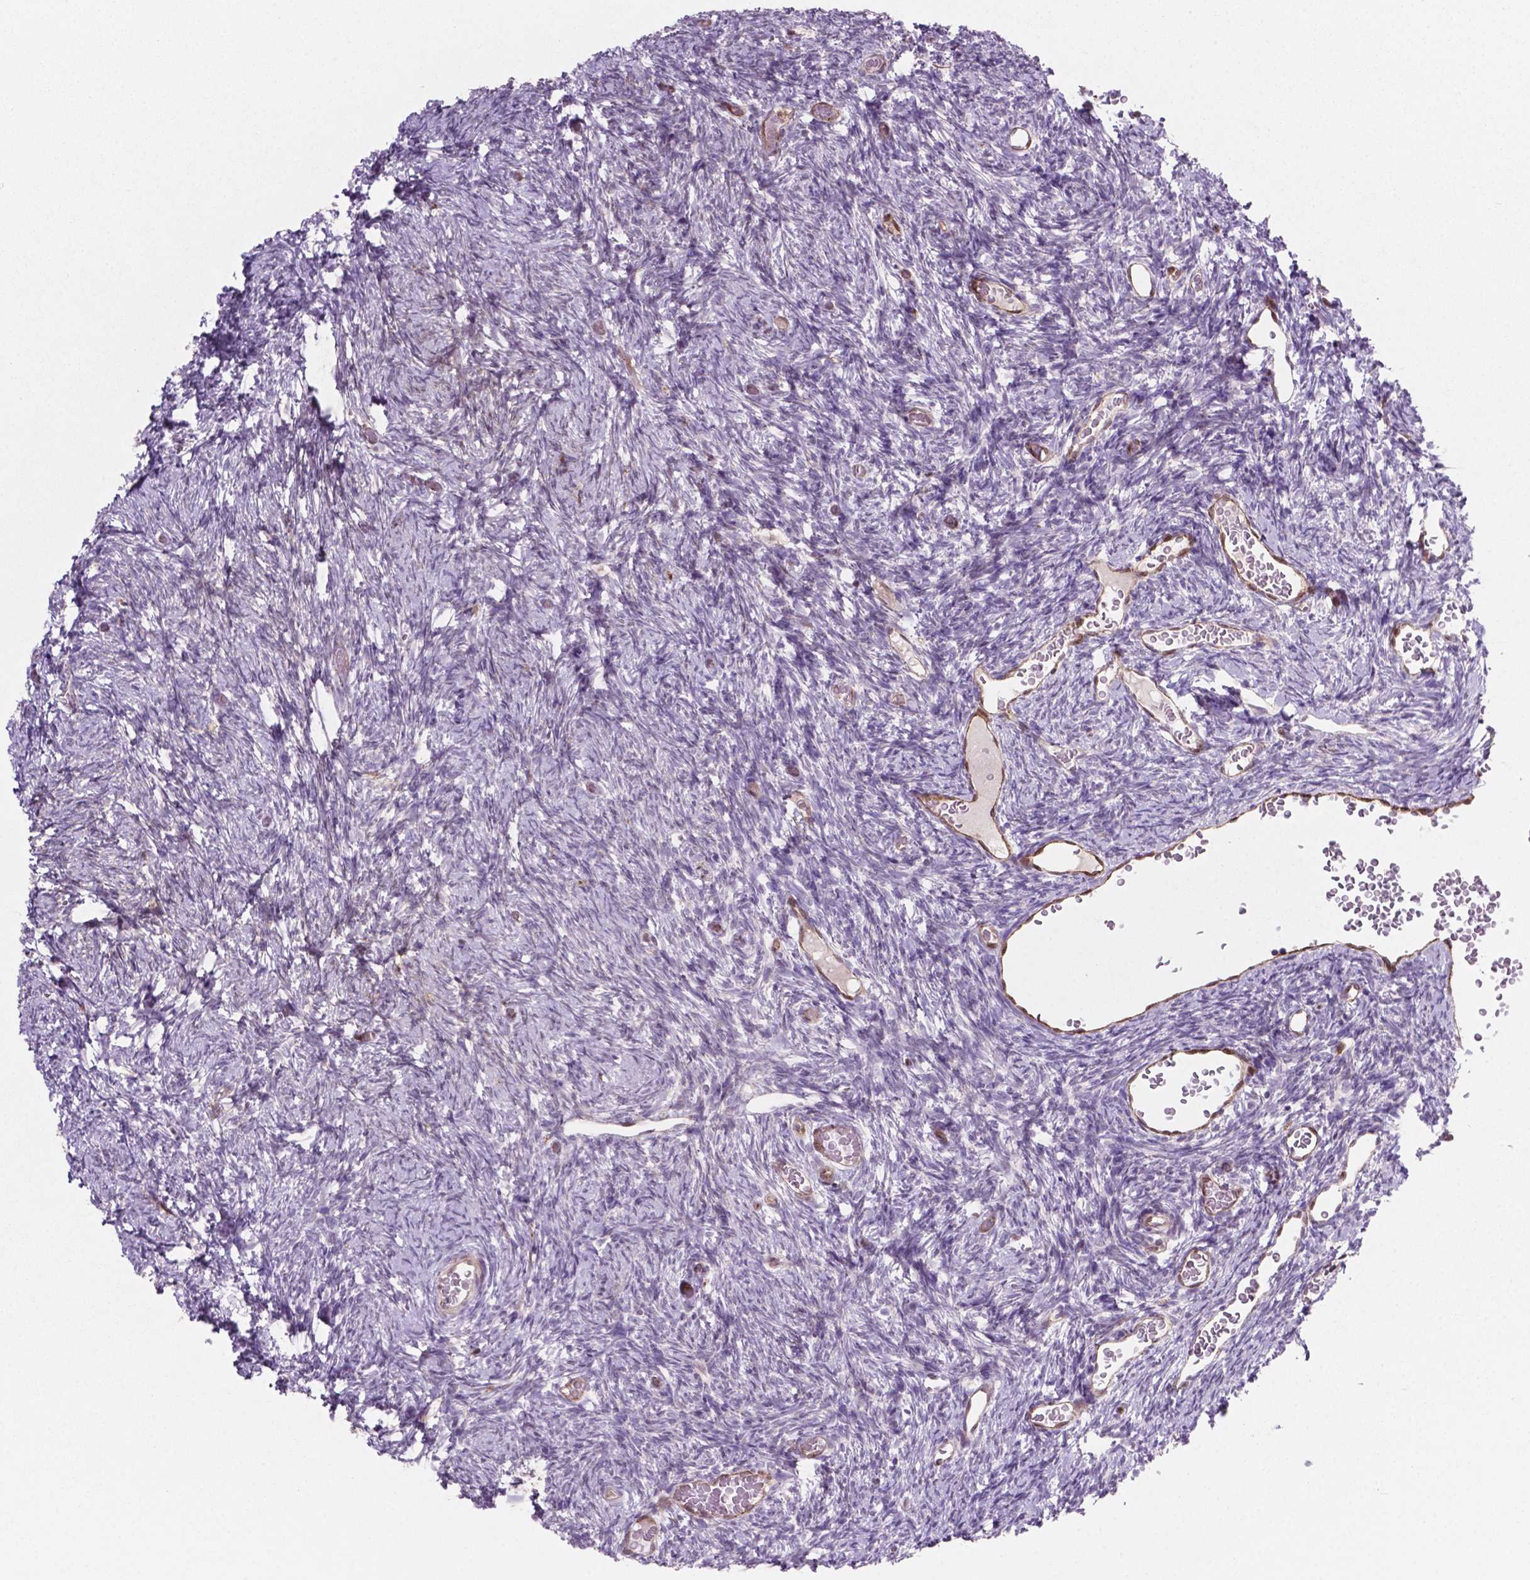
{"staining": {"intensity": "moderate", "quantity": "<25%", "location": "cytoplasmic/membranous"}, "tissue": "ovary", "cell_type": "Follicle cells", "image_type": "normal", "snomed": [{"axis": "morphology", "description": "Normal tissue, NOS"}, {"axis": "topography", "description": "Ovary"}], "caption": "Moderate cytoplasmic/membranous protein staining is seen in approximately <25% of follicle cells in ovary. The staining was performed using DAB to visualize the protein expression in brown, while the nuclei were stained in blue with hematoxylin (Magnification: 20x).", "gene": "LDHA", "patient": {"sex": "female", "age": 39}}